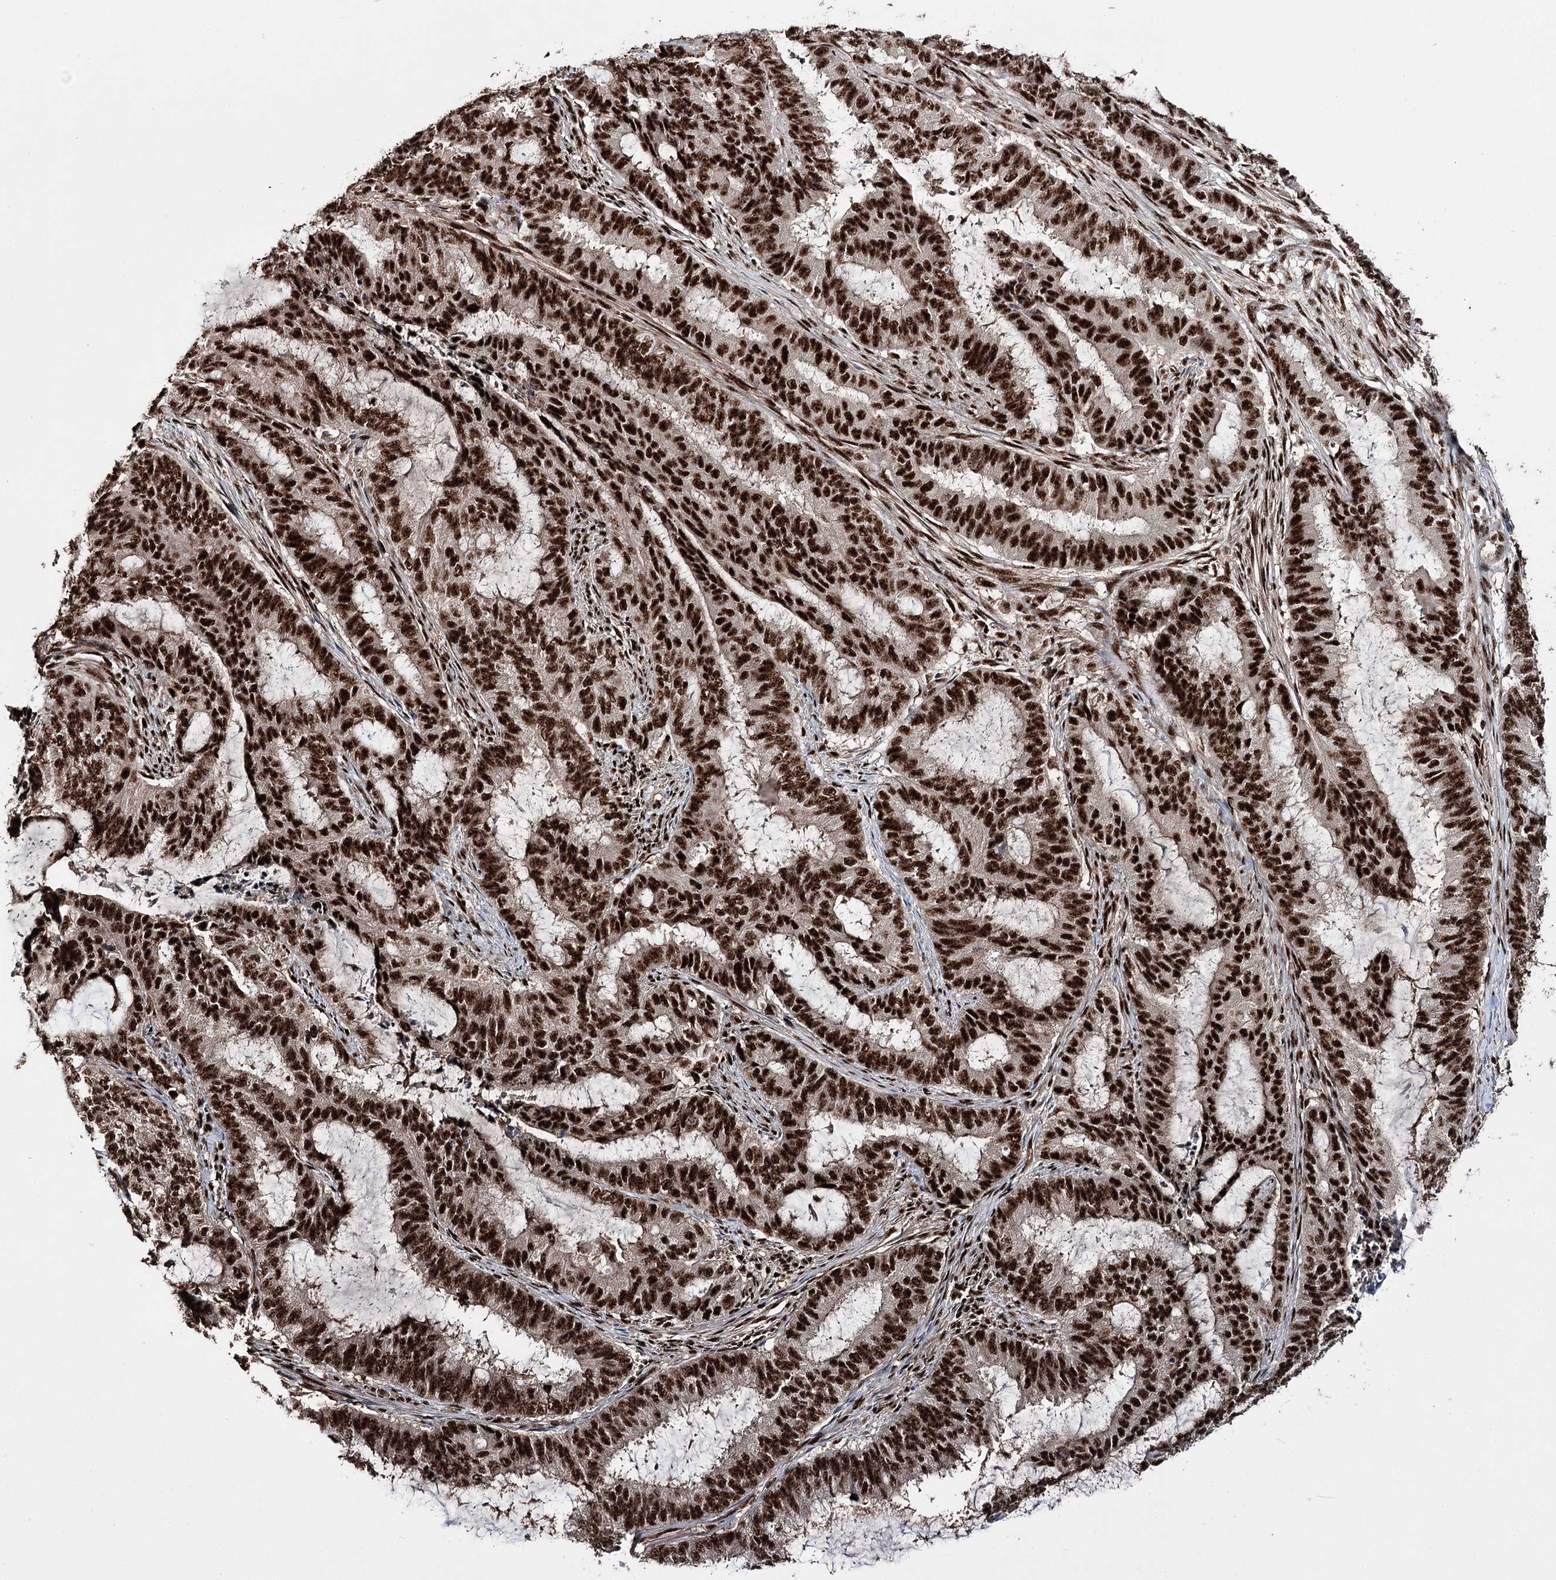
{"staining": {"intensity": "strong", "quantity": ">75%", "location": "nuclear"}, "tissue": "endometrial cancer", "cell_type": "Tumor cells", "image_type": "cancer", "snomed": [{"axis": "morphology", "description": "Adenocarcinoma, NOS"}, {"axis": "topography", "description": "Endometrium"}], "caption": "Human endometrial cancer stained for a protein (brown) demonstrates strong nuclear positive staining in about >75% of tumor cells.", "gene": "PRPF40A", "patient": {"sex": "female", "age": 51}}